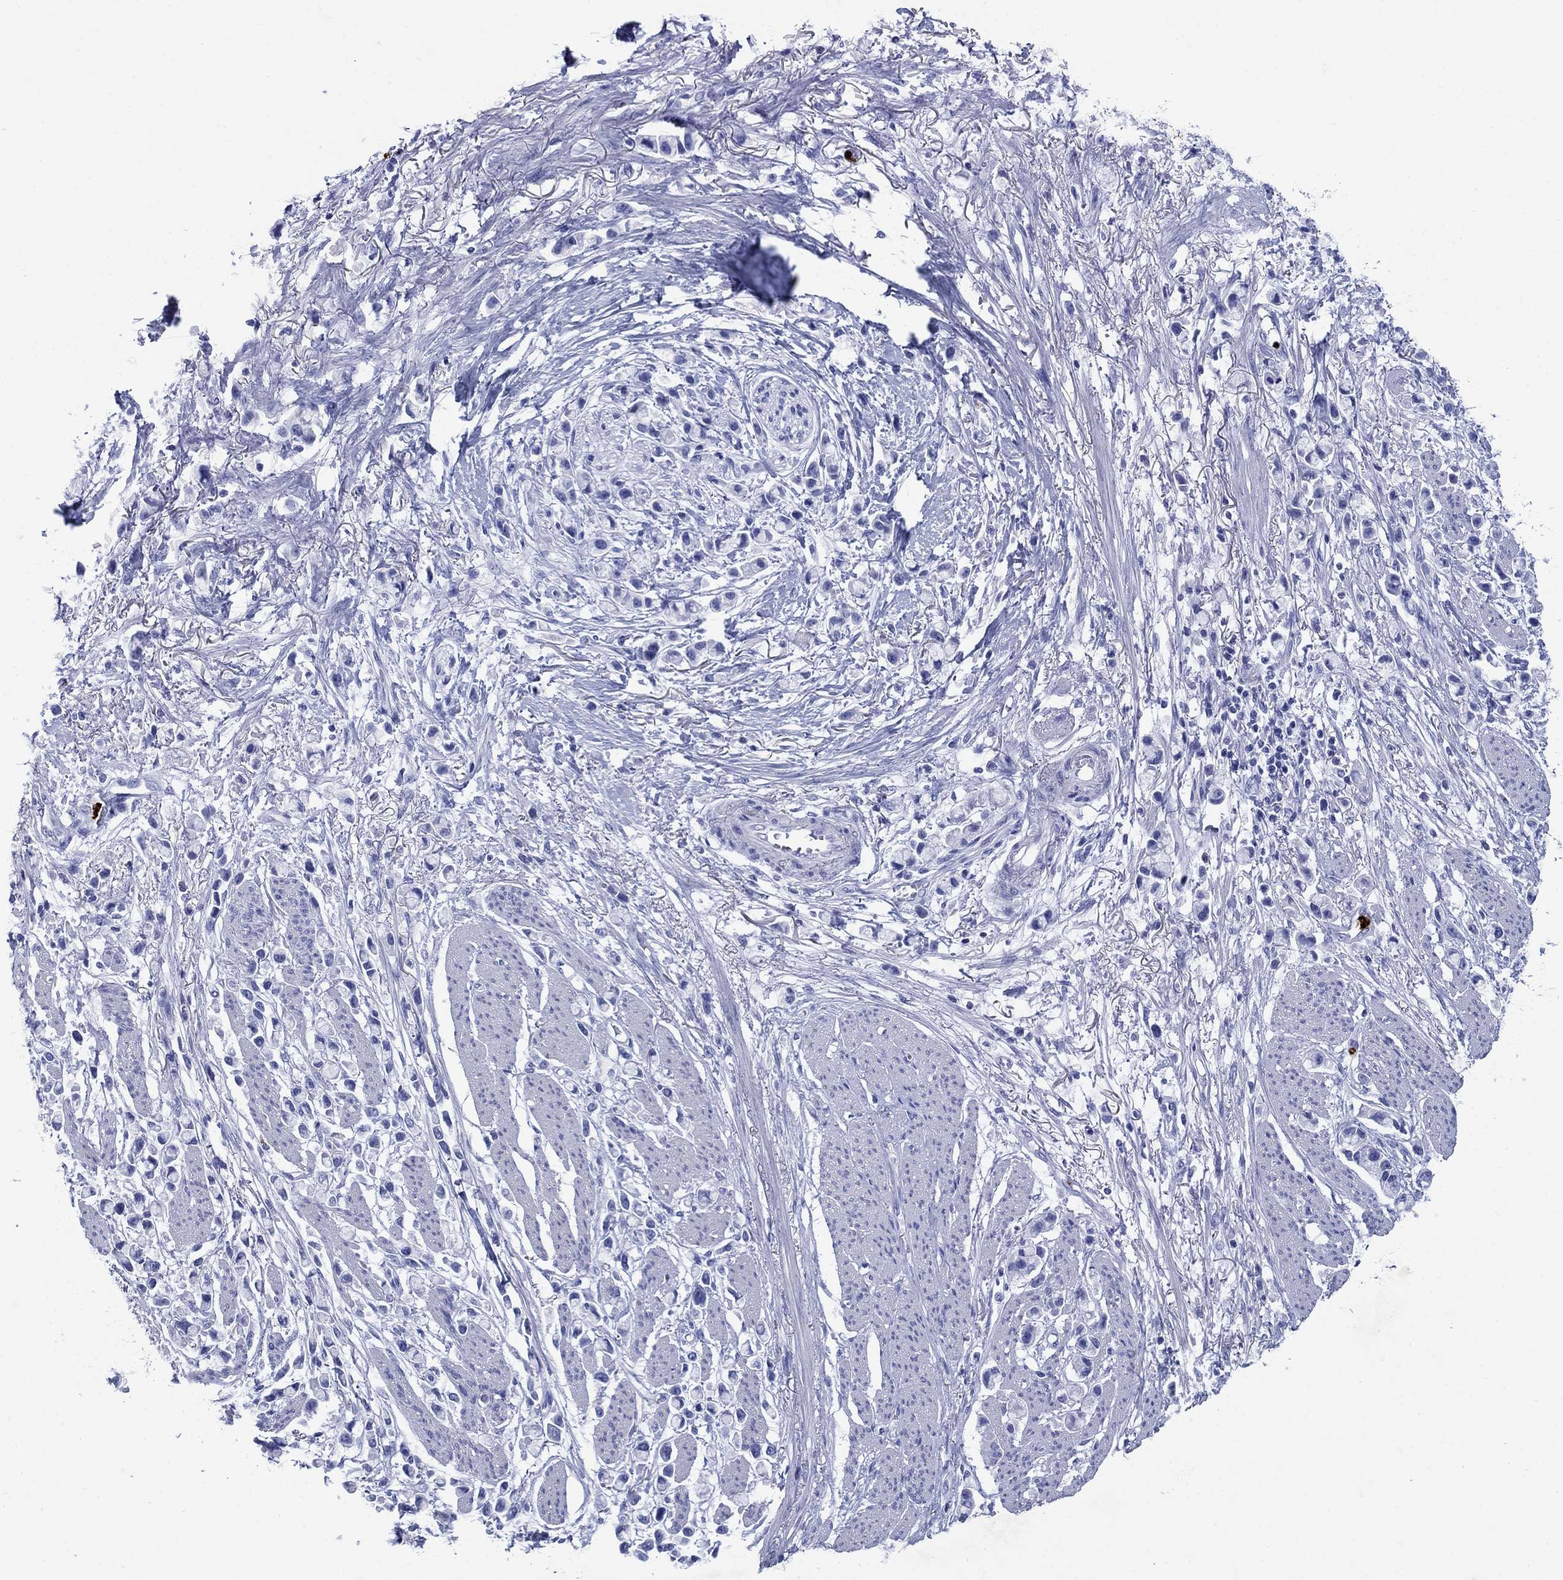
{"staining": {"intensity": "negative", "quantity": "none", "location": "none"}, "tissue": "stomach cancer", "cell_type": "Tumor cells", "image_type": "cancer", "snomed": [{"axis": "morphology", "description": "Adenocarcinoma, NOS"}, {"axis": "topography", "description": "Stomach"}], "caption": "Immunohistochemistry of human stomach adenocarcinoma exhibits no positivity in tumor cells. Nuclei are stained in blue.", "gene": "AZU1", "patient": {"sex": "female", "age": 81}}